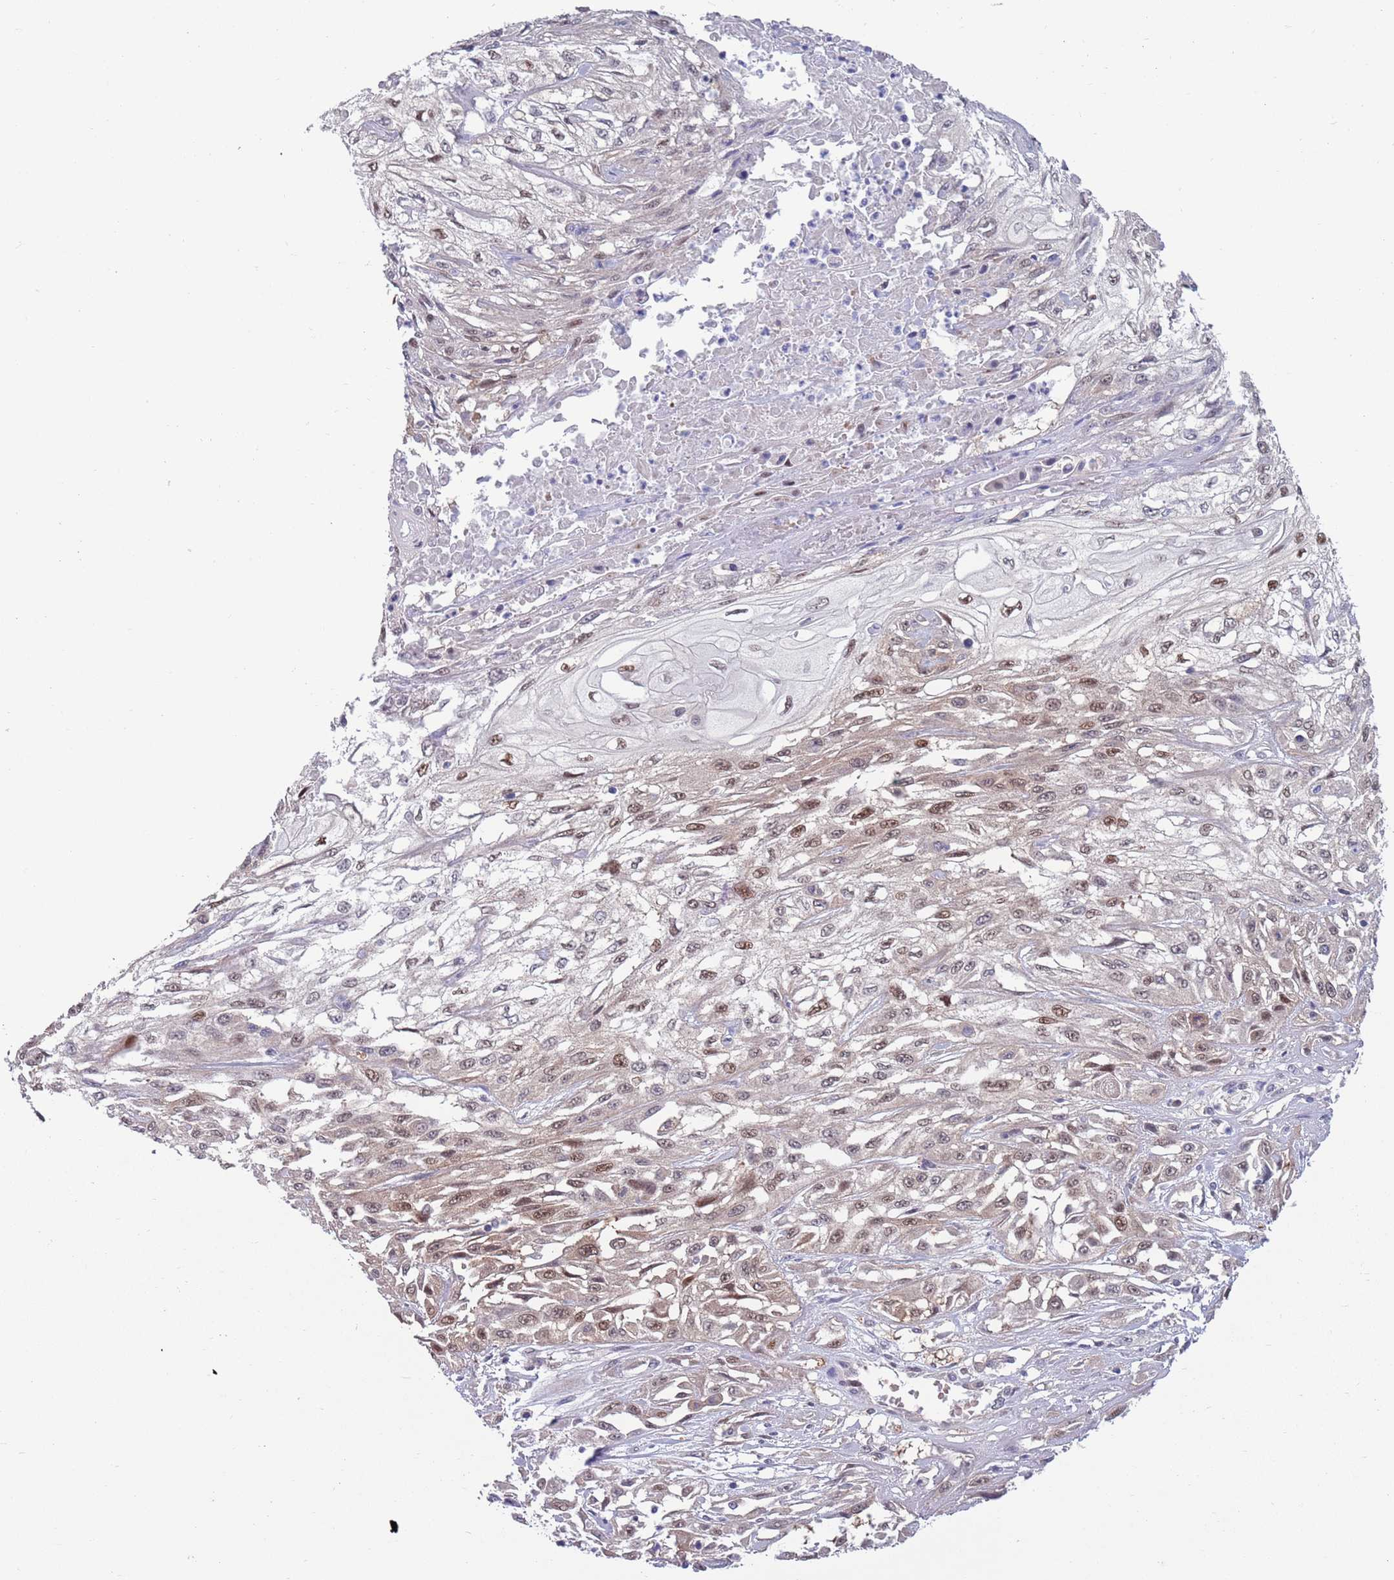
{"staining": {"intensity": "weak", "quantity": ">75%", "location": "nuclear"}, "tissue": "skin cancer", "cell_type": "Tumor cells", "image_type": "cancer", "snomed": [{"axis": "morphology", "description": "Squamous cell carcinoma, NOS"}, {"axis": "morphology", "description": "Squamous cell carcinoma, metastatic, NOS"}, {"axis": "topography", "description": "Skin"}, {"axis": "topography", "description": "Lymph node"}], "caption": "Immunohistochemistry staining of skin cancer (metastatic squamous cell carcinoma), which reveals low levels of weak nuclear positivity in about >75% of tumor cells indicating weak nuclear protein positivity. The staining was performed using DAB (brown) for protein detection and nuclei were counterstained in hematoxylin (blue).", "gene": "CLNS1A", "patient": {"sex": "male", "age": 75}}